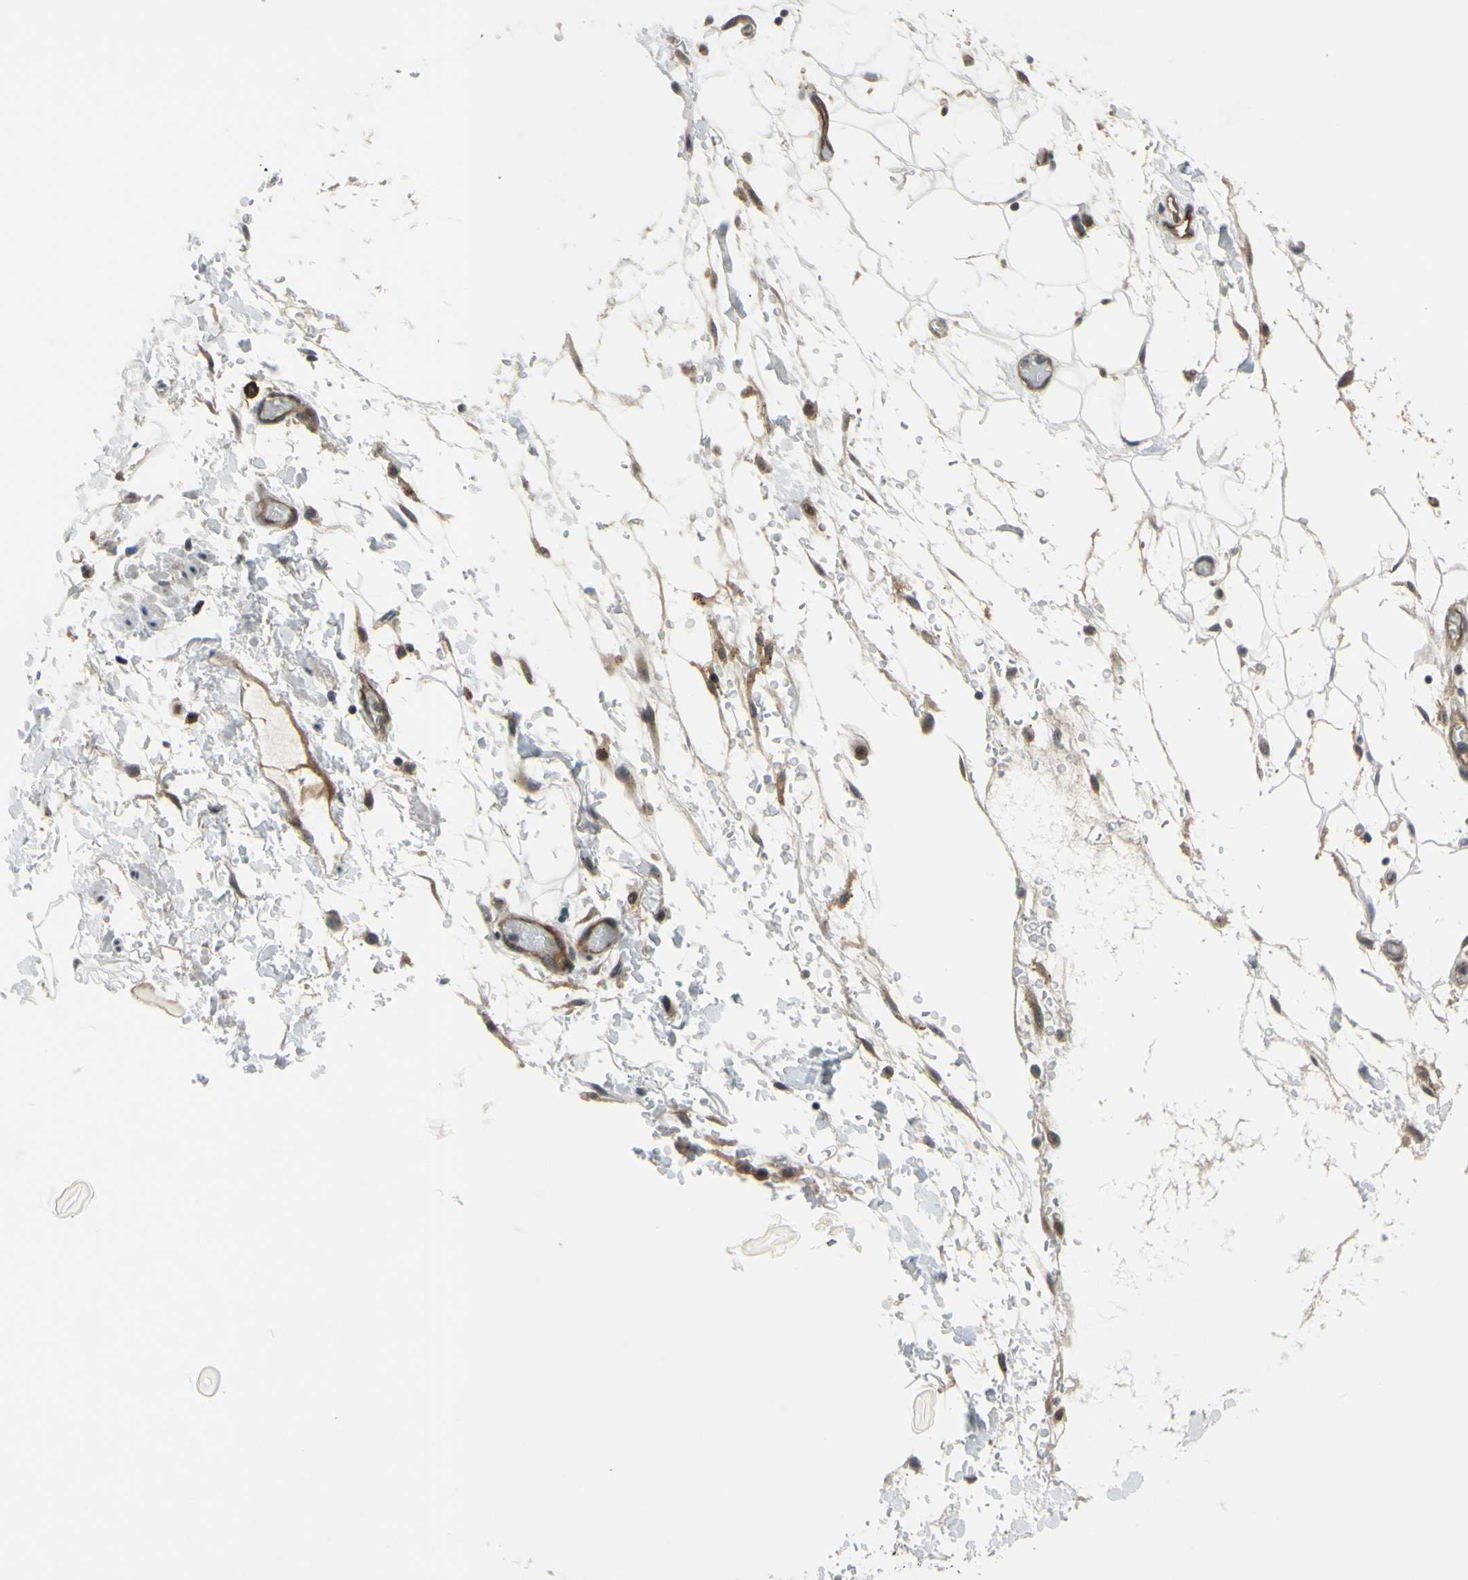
{"staining": {"intensity": "negative", "quantity": "none", "location": "none"}, "tissue": "stomach cancer", "cell_type": "Tumor cells", "image_type": "cancer", "snomed": [{"axis": "morphology", "description": "Adenocarcinoma, NOS"}, {"axis": "topography", "description": "Stomach, lower"}], "caption": "Immunohistochemical staining of stomach cancer exhibits no significant staining in tumor cells.", "gene": "COMMD9", "patient": {"sex": "male", "age": 84}}